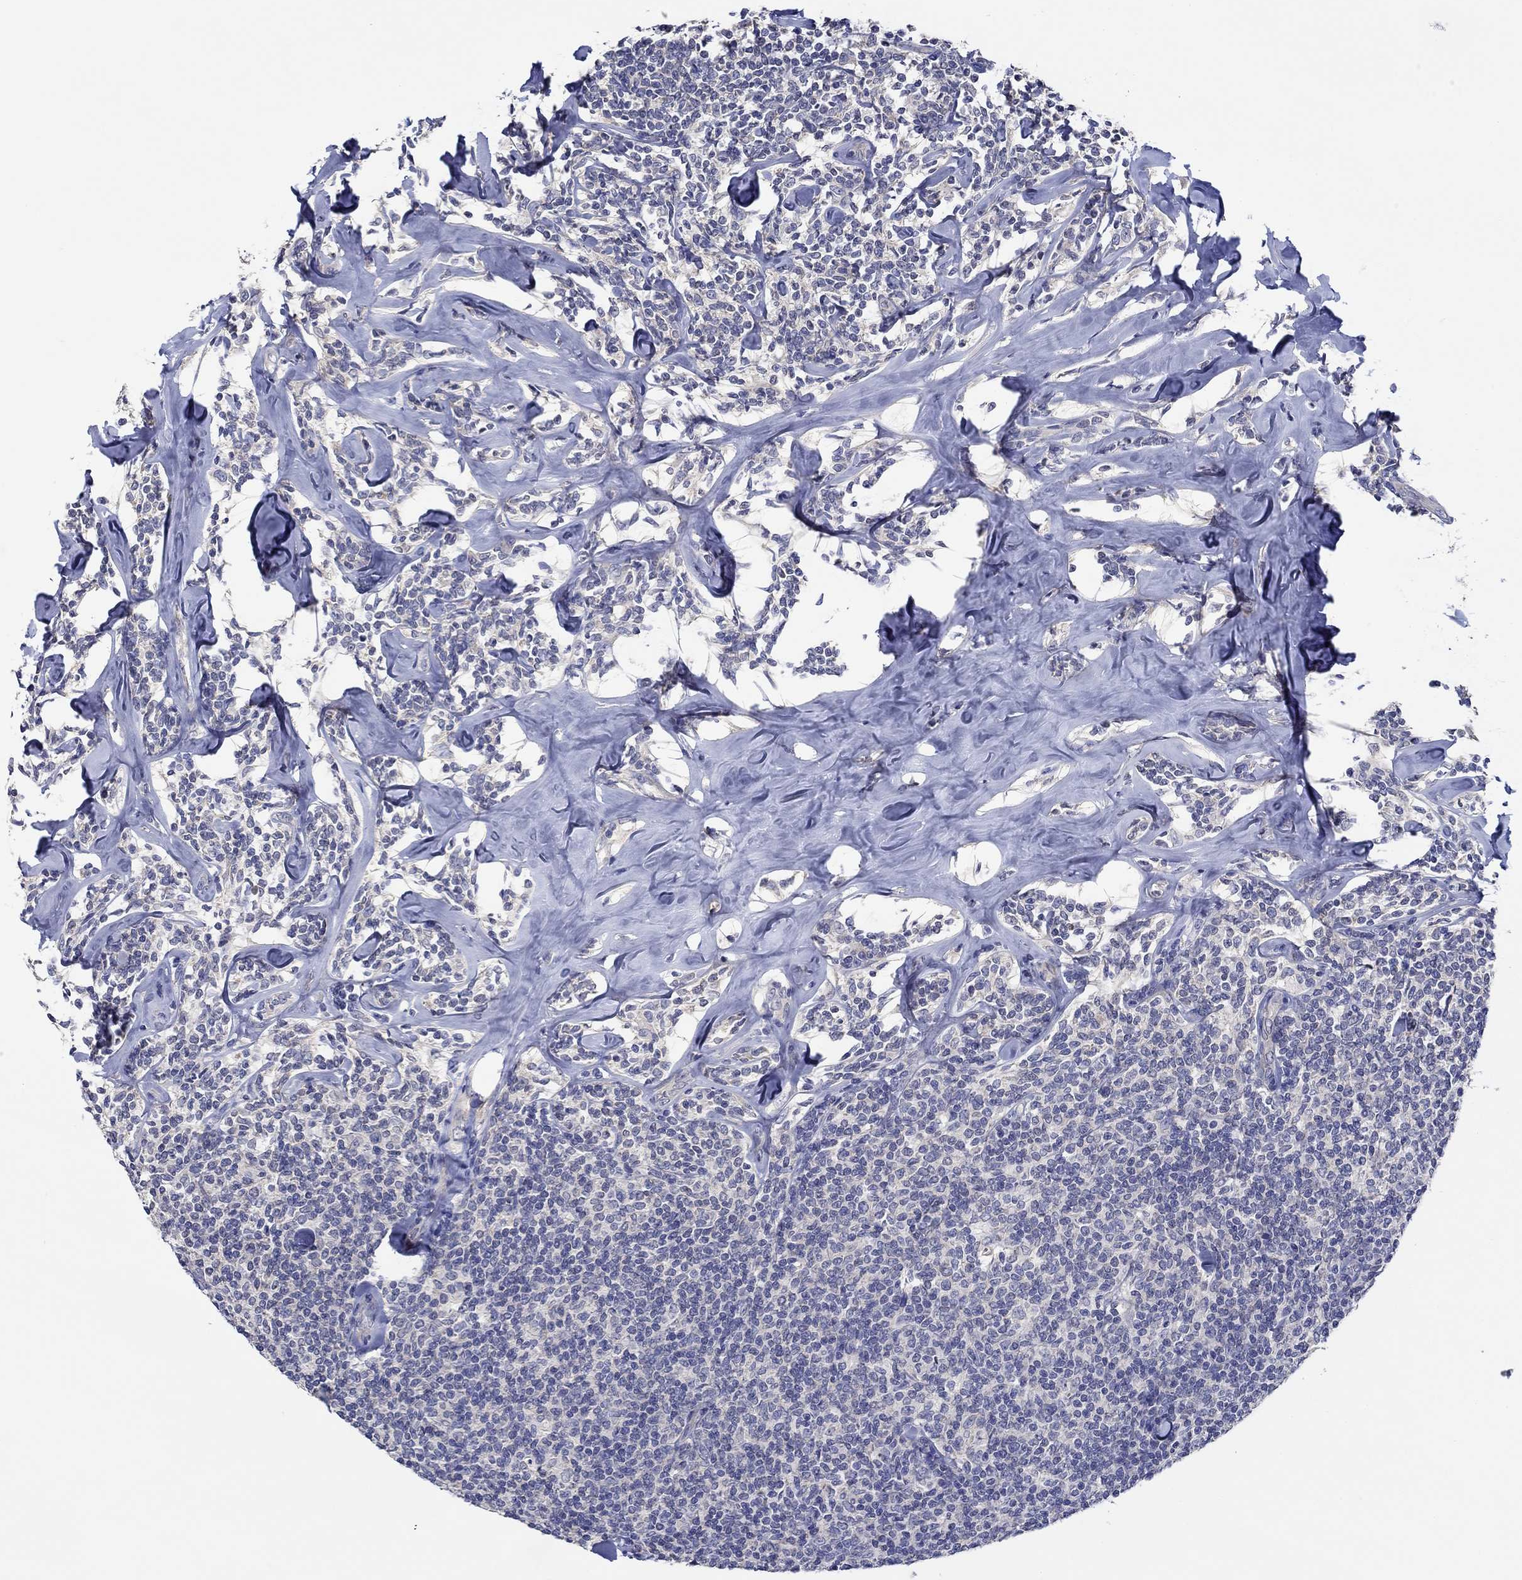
{"staining": {"intensity": "negative", "quantity": "none", "location": "none"}, "tissue": "lymphoma", "cell_type": "Tumor cells", "image_type": "cancer", "snomed": [{"axis": "morphology", "description": "Malignant lymphoma, non-Hodgkin's type, Low grade"}, {"axis": "topography", "description": "Lymph node"}], "caption": "The micrograph exhibits no significant expression in tumor cells of lymphoma.", "gene": "CHIT1", "patient": {"sex": "female", "age": 56}}